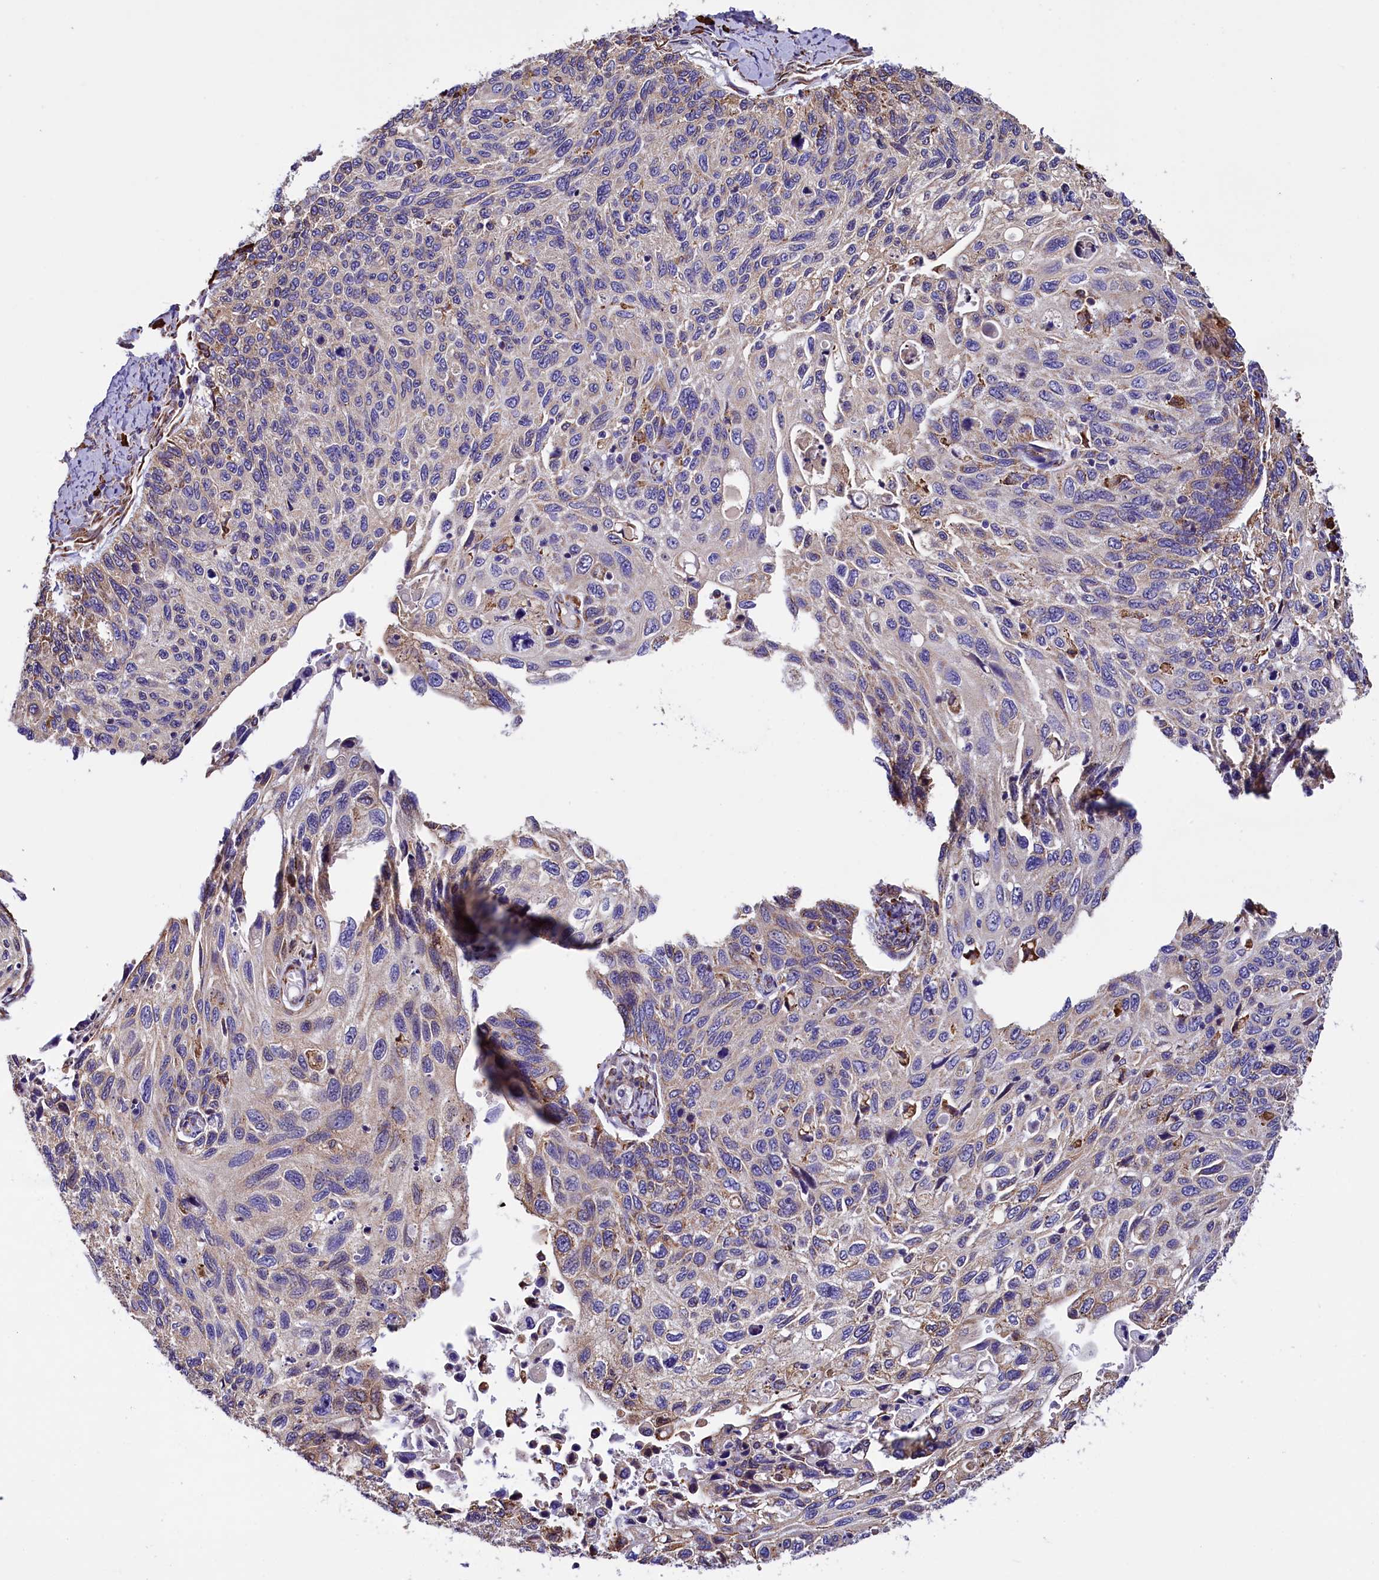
{"staining": {"intensity": "moderate", "quantity": "<25%", "location": "cytoplasmic/membranous"}, "tissue": "cervical cancer", "cell_type": "Tumor cells", "image_type": "cancer", "snomed": [{"axis": "morphology", "description": "Squamous cell carcinoma, NOS"}, {"axis": "topography", "description": "Cervix"}], "caption": "Cervical cancer (squamous cell carcinoma) tissue shows moderate cytoplasmic/membranous positivity in about <25% of tumor cells", "gene": "CAPS2", "patient": {"sex": "female", "age": 70}}